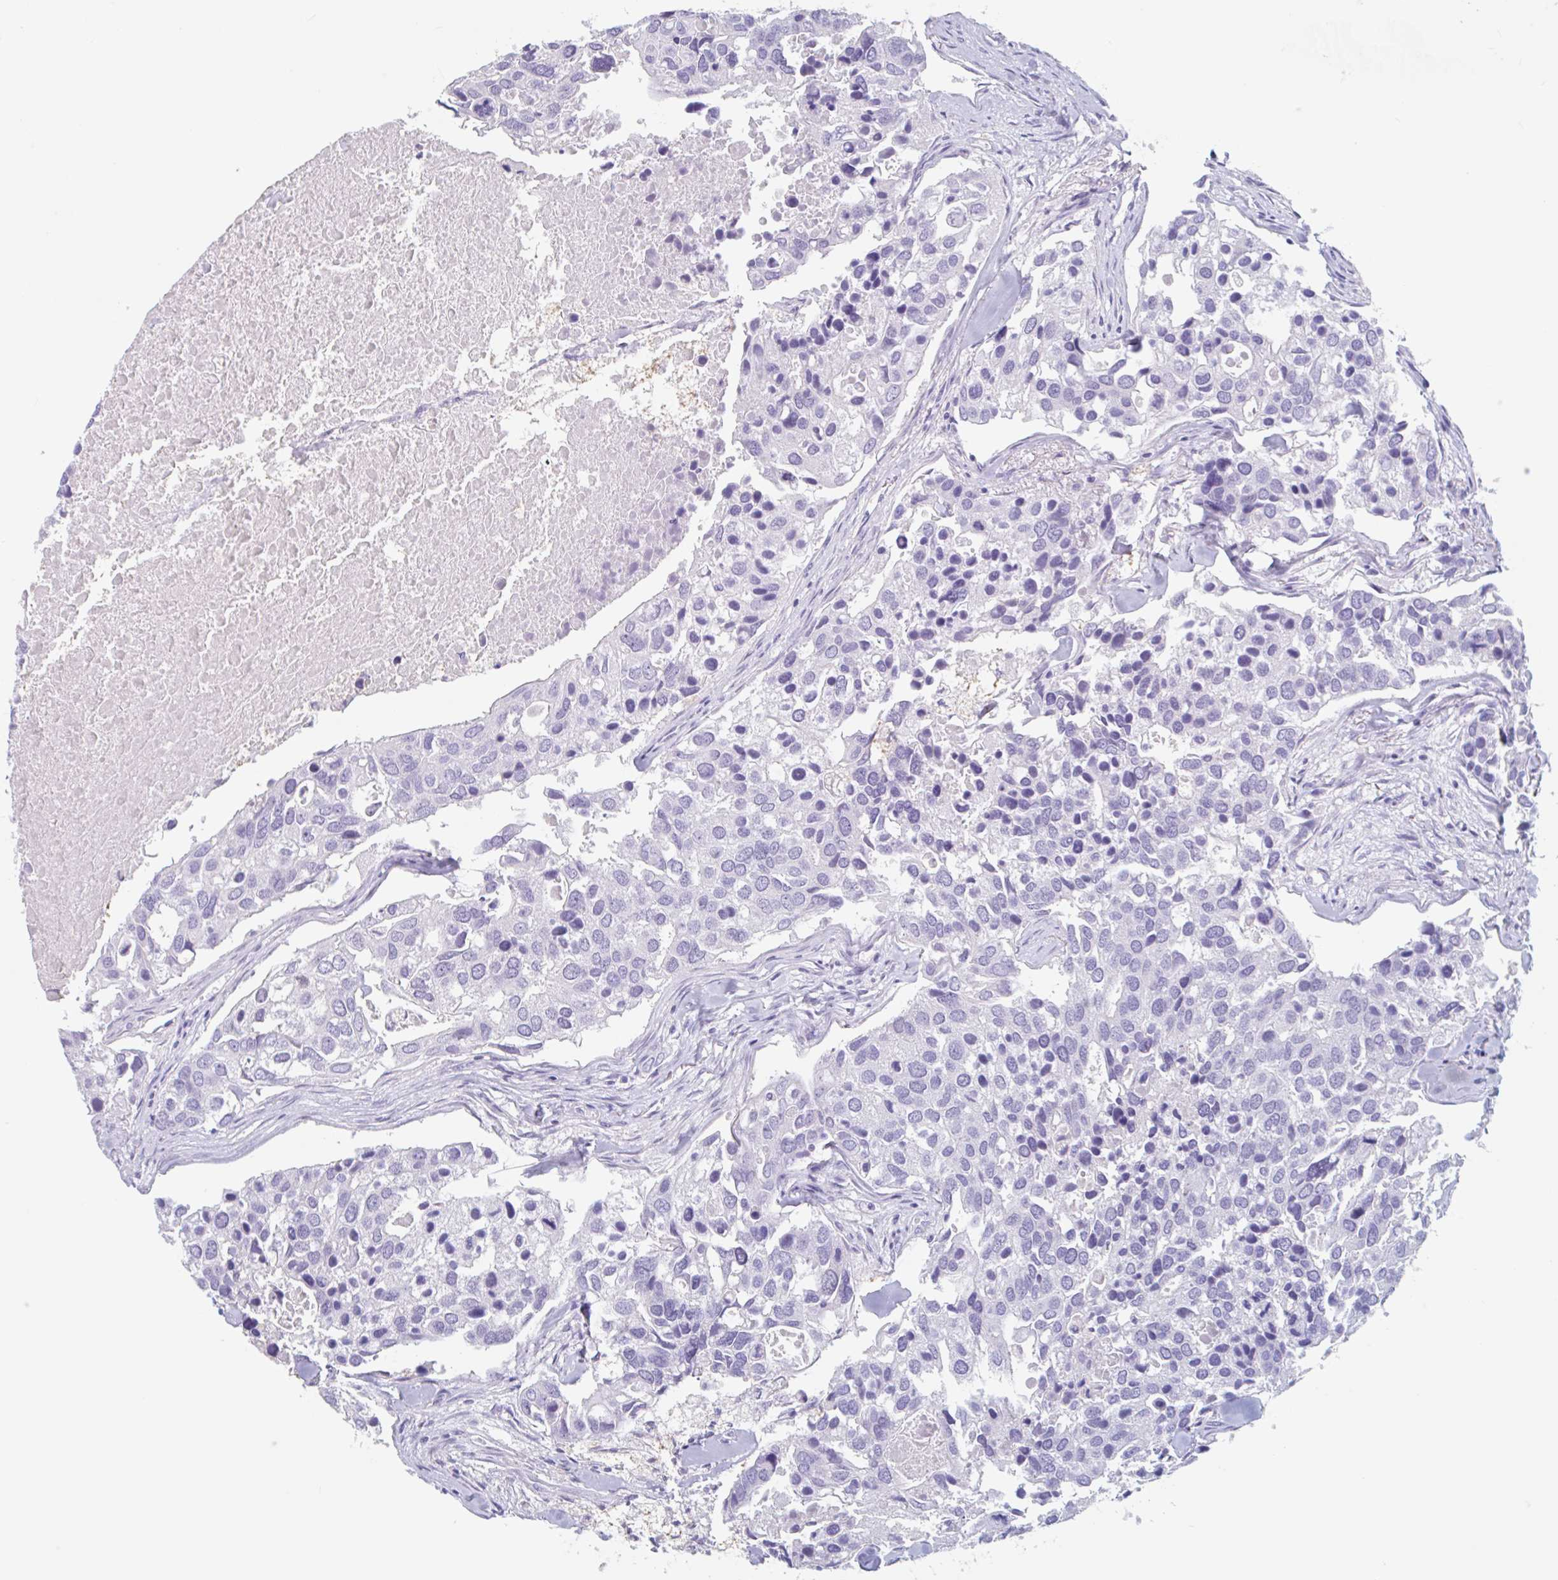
{"staining": {"intensity": "negative", "quantity": "none", "location": "none"}, "tissue": "breast cancer", "cell_type": "Tumor cells", "image_type": "cancer", "snomed": [{"axis": "morphology", "description": "Duct carcinoma"}, {"axis": "topography", "description": "Breast"}], "caption": "IHC photomicrograph of breast cancer (invasive ductal carcinoma) stained for a protein (brown), which reveals no positivity in tumor cells.", "gene": "EMC4", "patient": {"sex": "female", "age": 83}}